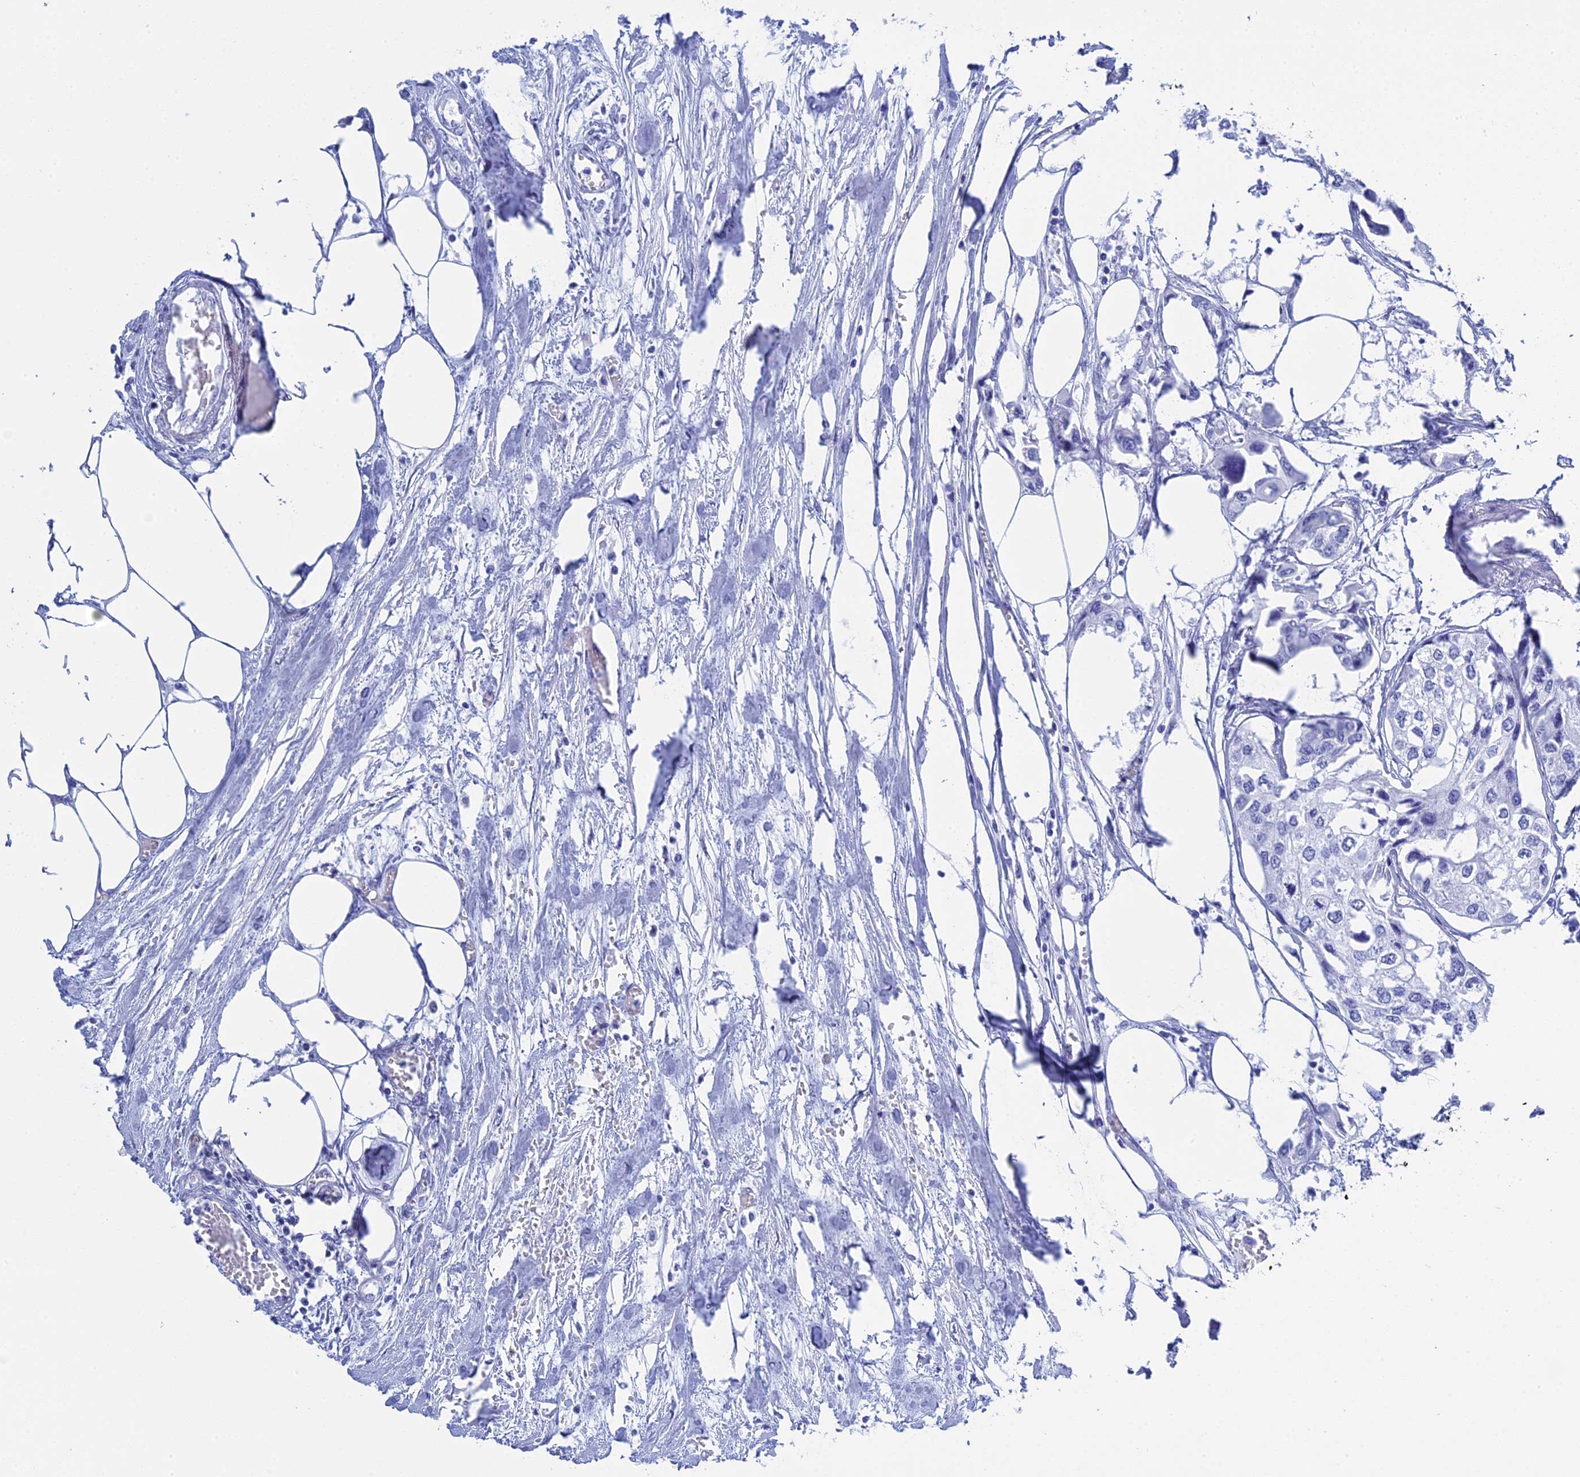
{"staining": {"intensity": "negative", "quantity": "none", "location": "none"}, "tissue": "urothelial cancer", "cell_type": "Tumor cells", "image_type": "cancer", "snomed": [{"axis": "morphology", "description": "Urothelial carcinoma, High grade"}, {"axis": "topography", "description": "Urinary bladder"}], "caption": "This is a micrograph of immunohistochemistry staining of high-grade urothelial carcinoma, which shows no expression in tumor cells. The staining is performed using DAB brown chromogen with nuclei counter-stained in using hematoxylin.", "gene": "TEX101", "patient": {"sex": "male", "age": 64}}